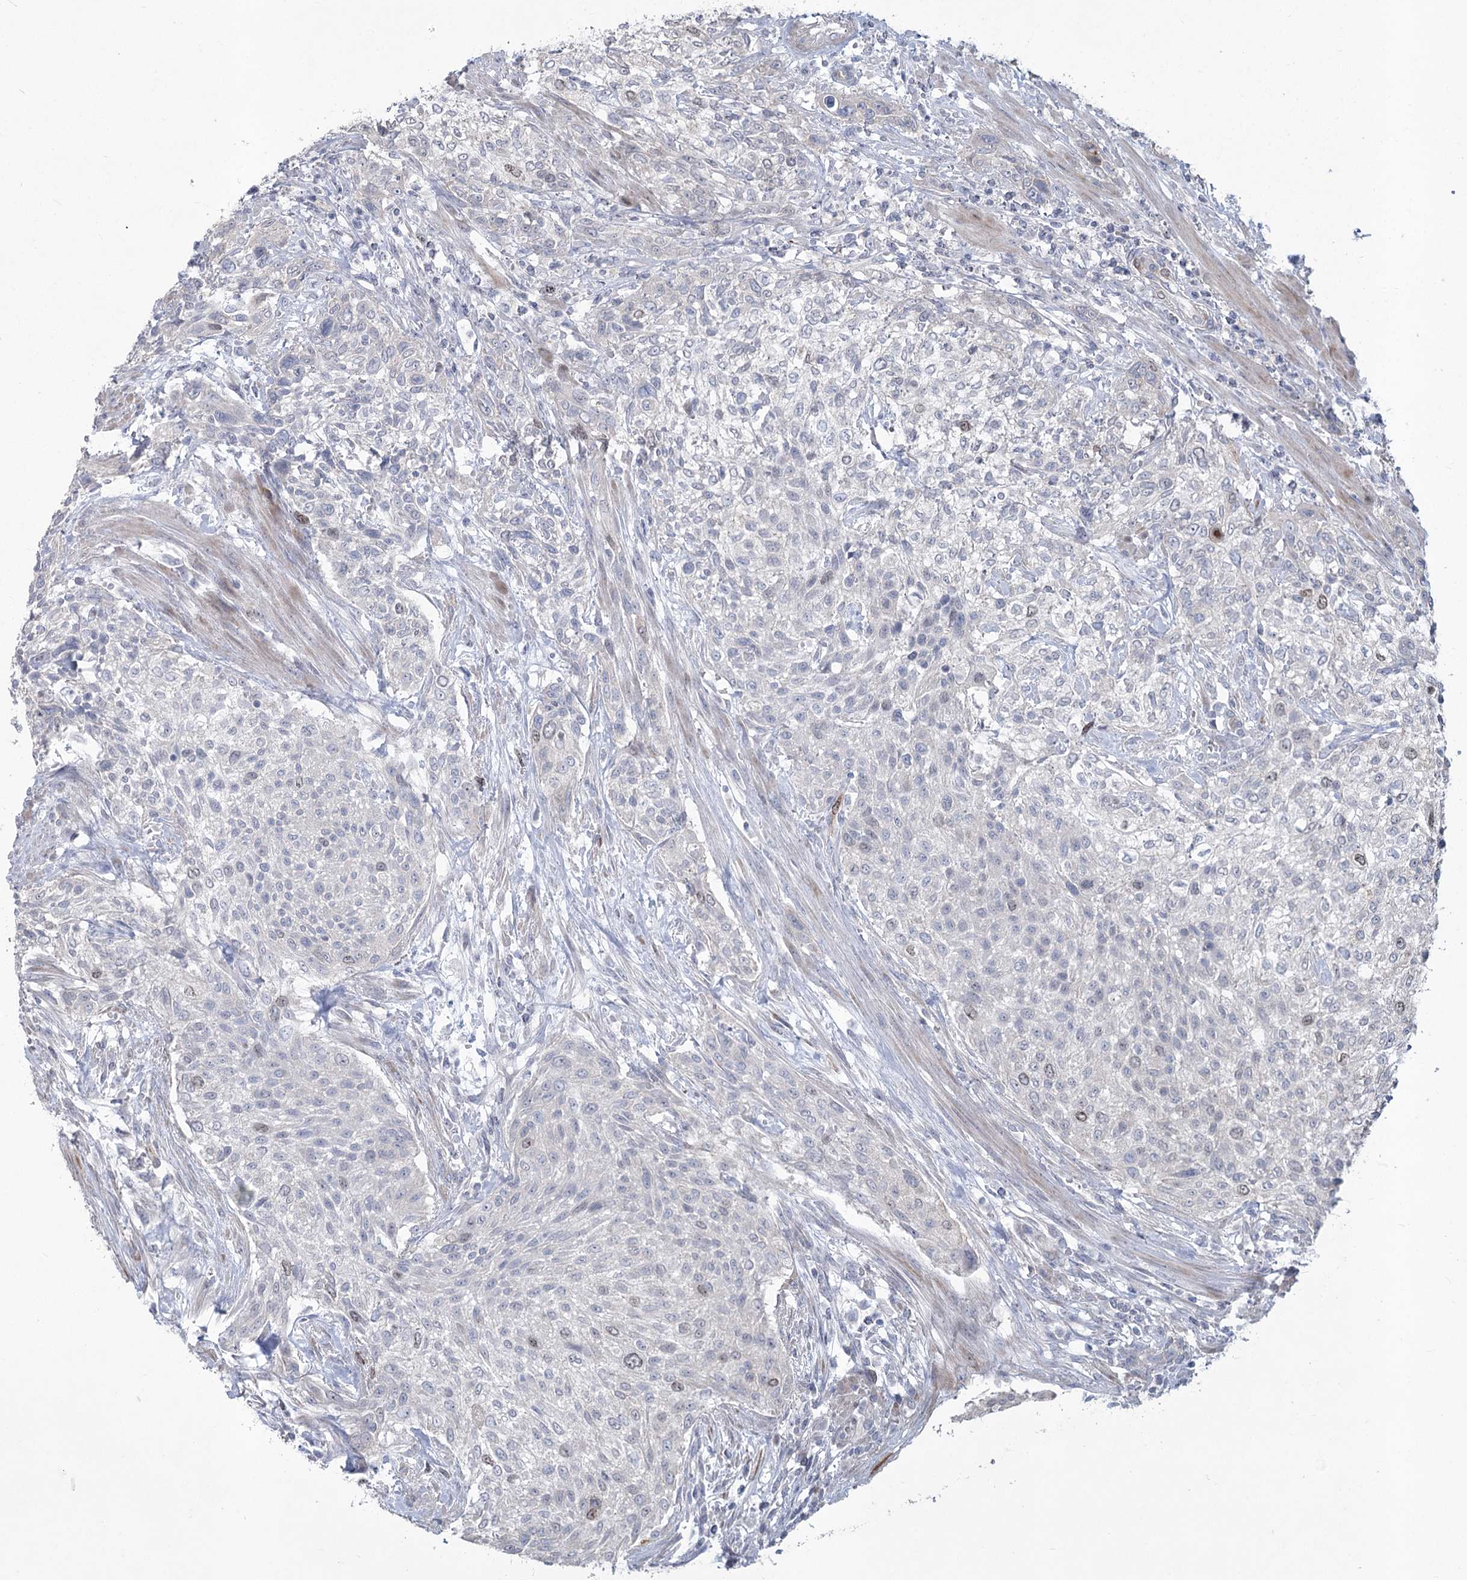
{"staining": {"intensity": "weak", "quantity": "<25%", "location": "nuclear"}, "tissue": "urothelial cancer", "cell_type": "Tumor cells", "image_type": "cancer", "snomed": [{"axis": "morphology", "description": "Normal tissue, NOS"}, {"axis": "morphology", "description": "Urothelial carcinoma, NOS"}, {"axis": "topography", "description": "Urinary bladder"}, {"axis": "topography", "description": "Peripheral nerve tissue"}], "caption": "This is an IHC image of human urothelial cancer. There is no staining in tumor cells.", "gene": "ABITRAM", "patient": {"sex": "male", "age": 35}}